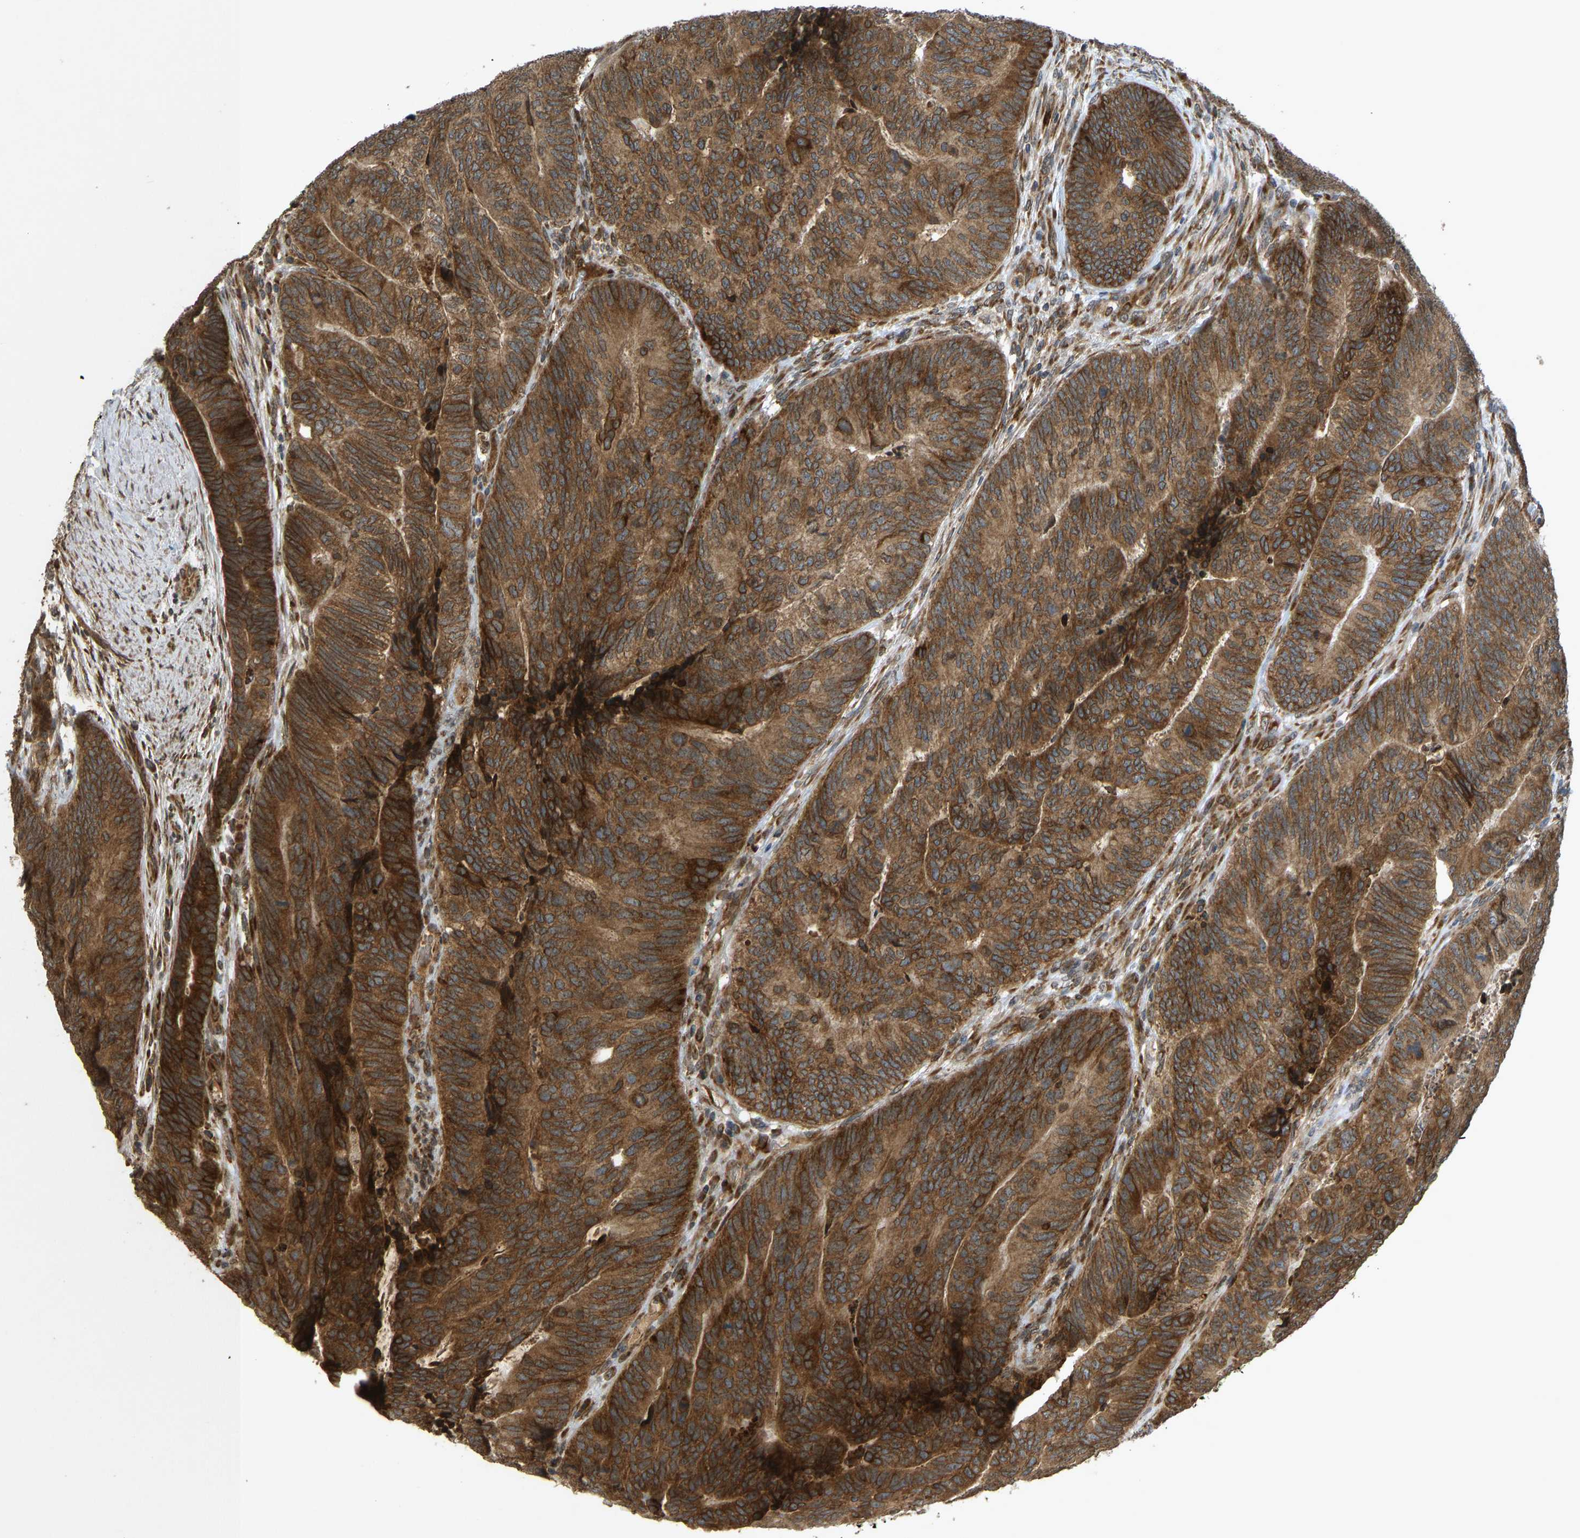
{"staining": {"intensity": "strong", "quantity": ">75%", "location": "cytoplasmic/membranous"}, "tissue": "colorectal cancer", "cell_type": "Tumor cells", "image_type": "cancer", "snomed": [{"axis": "morphology", "description": "Normal tissue, NOS"}, {"axis": "morphology", "description": "Adenocarcinoma, NOS"}, {"axis": "topography", "description": "Rectum"}], "caption": "DAB (3,3'-diaminobenzidine) immunohistochemical staining of human colorectal adenocarcinoma shows strong cytoplasmic/membranous protein expression in about >75% of tumor cells. (DAB IHC, brown staining for protein, blue staining for nuclei).", "gene": "RPN2", "patient": {"sex": "female", "age": 66}}